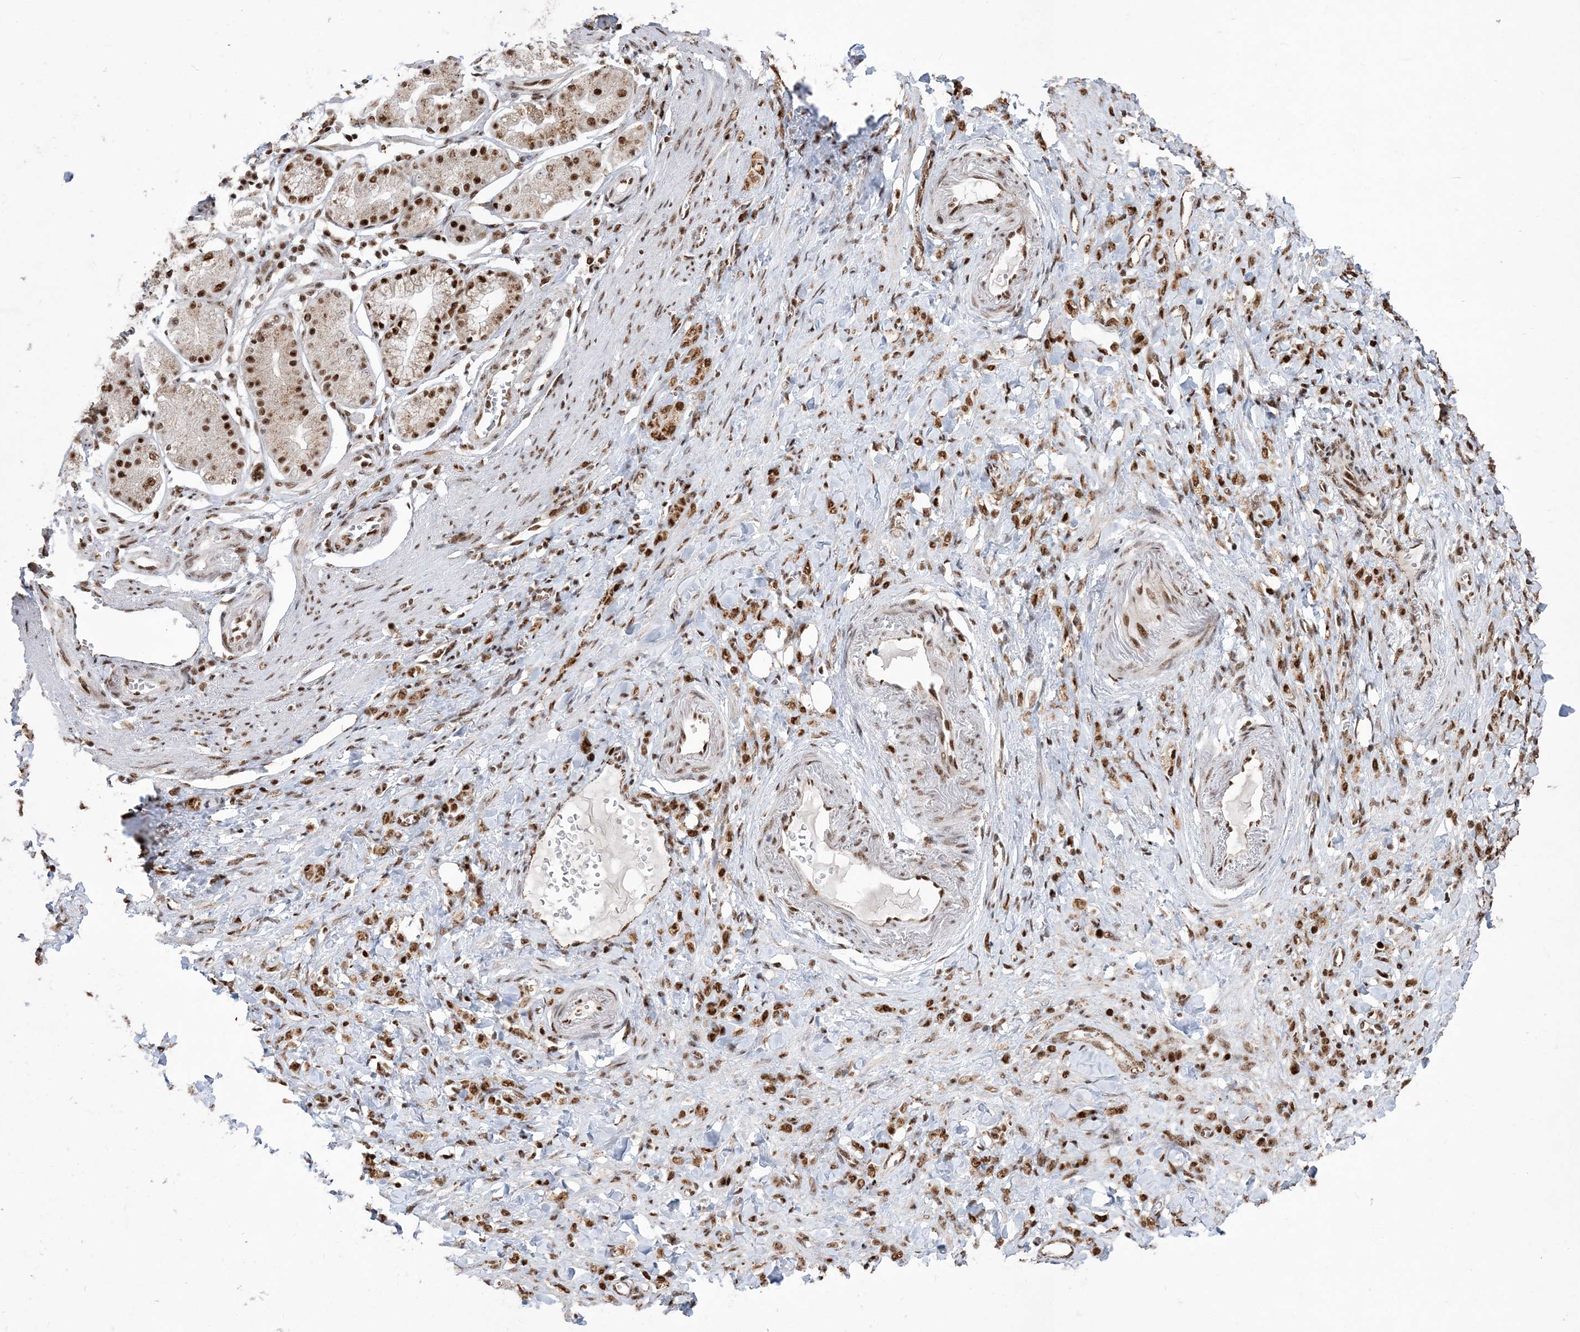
{"staining": {"intensity": "strong", "quantity": ">75%", "location": "nuclear"}, "tissue": "stomach cancer", "cell_type": "Tumor cells", "image_type": "cancer", "snomed": [{"axis": "morphology", "description": "Normal tissue, NOS"}, {"axis": "morphology", "description": "Adenocarcinoma, NOS"}, {"axis": "topography", "description": "Stomach"}], "caption": "Stomach cancer stained with a protein marker displays strong staining in tumor cells.", "gene": "RBM17", "patient": {"sex": "male", "age": 82}}